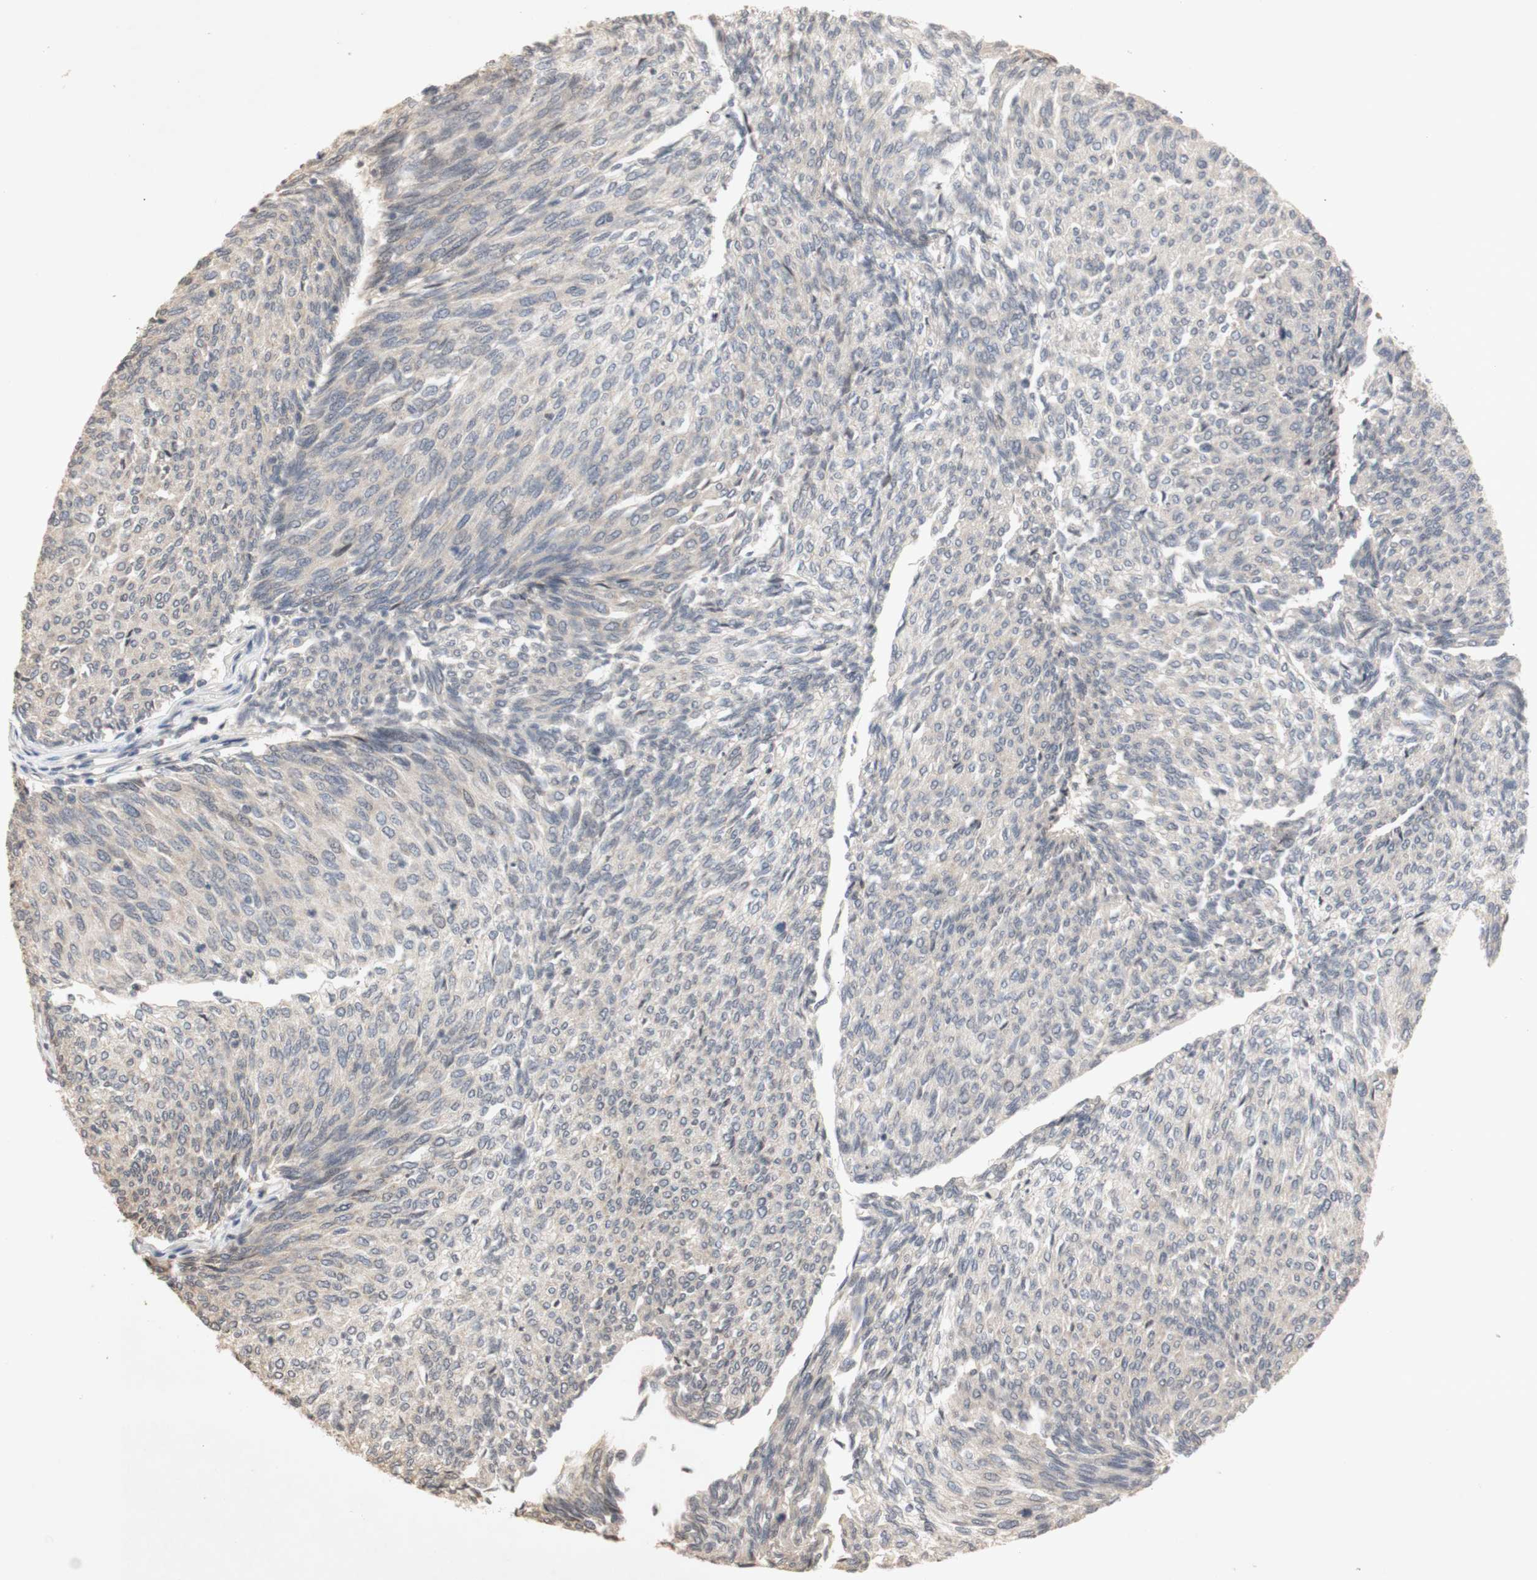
{"staining": {"intensity": "negative", "quantity": "none", "location": "none"}, "tissue": "urothelial cancer", "cell_type": "Tumor cells", "image_type": "cancer", "snomed": [{"axis": "morphology", "description": "Urothelial carcinoma, Low grade"}, {"axis": "topography", "description": "Urinary bladder"}], "caption": "This is an IHC photomicrograph of human low-grade urothelial carcinoma. There is no staining in tumor cells.", "gene": "FOSB", "patient": {"sex": "female", "age": 79}}